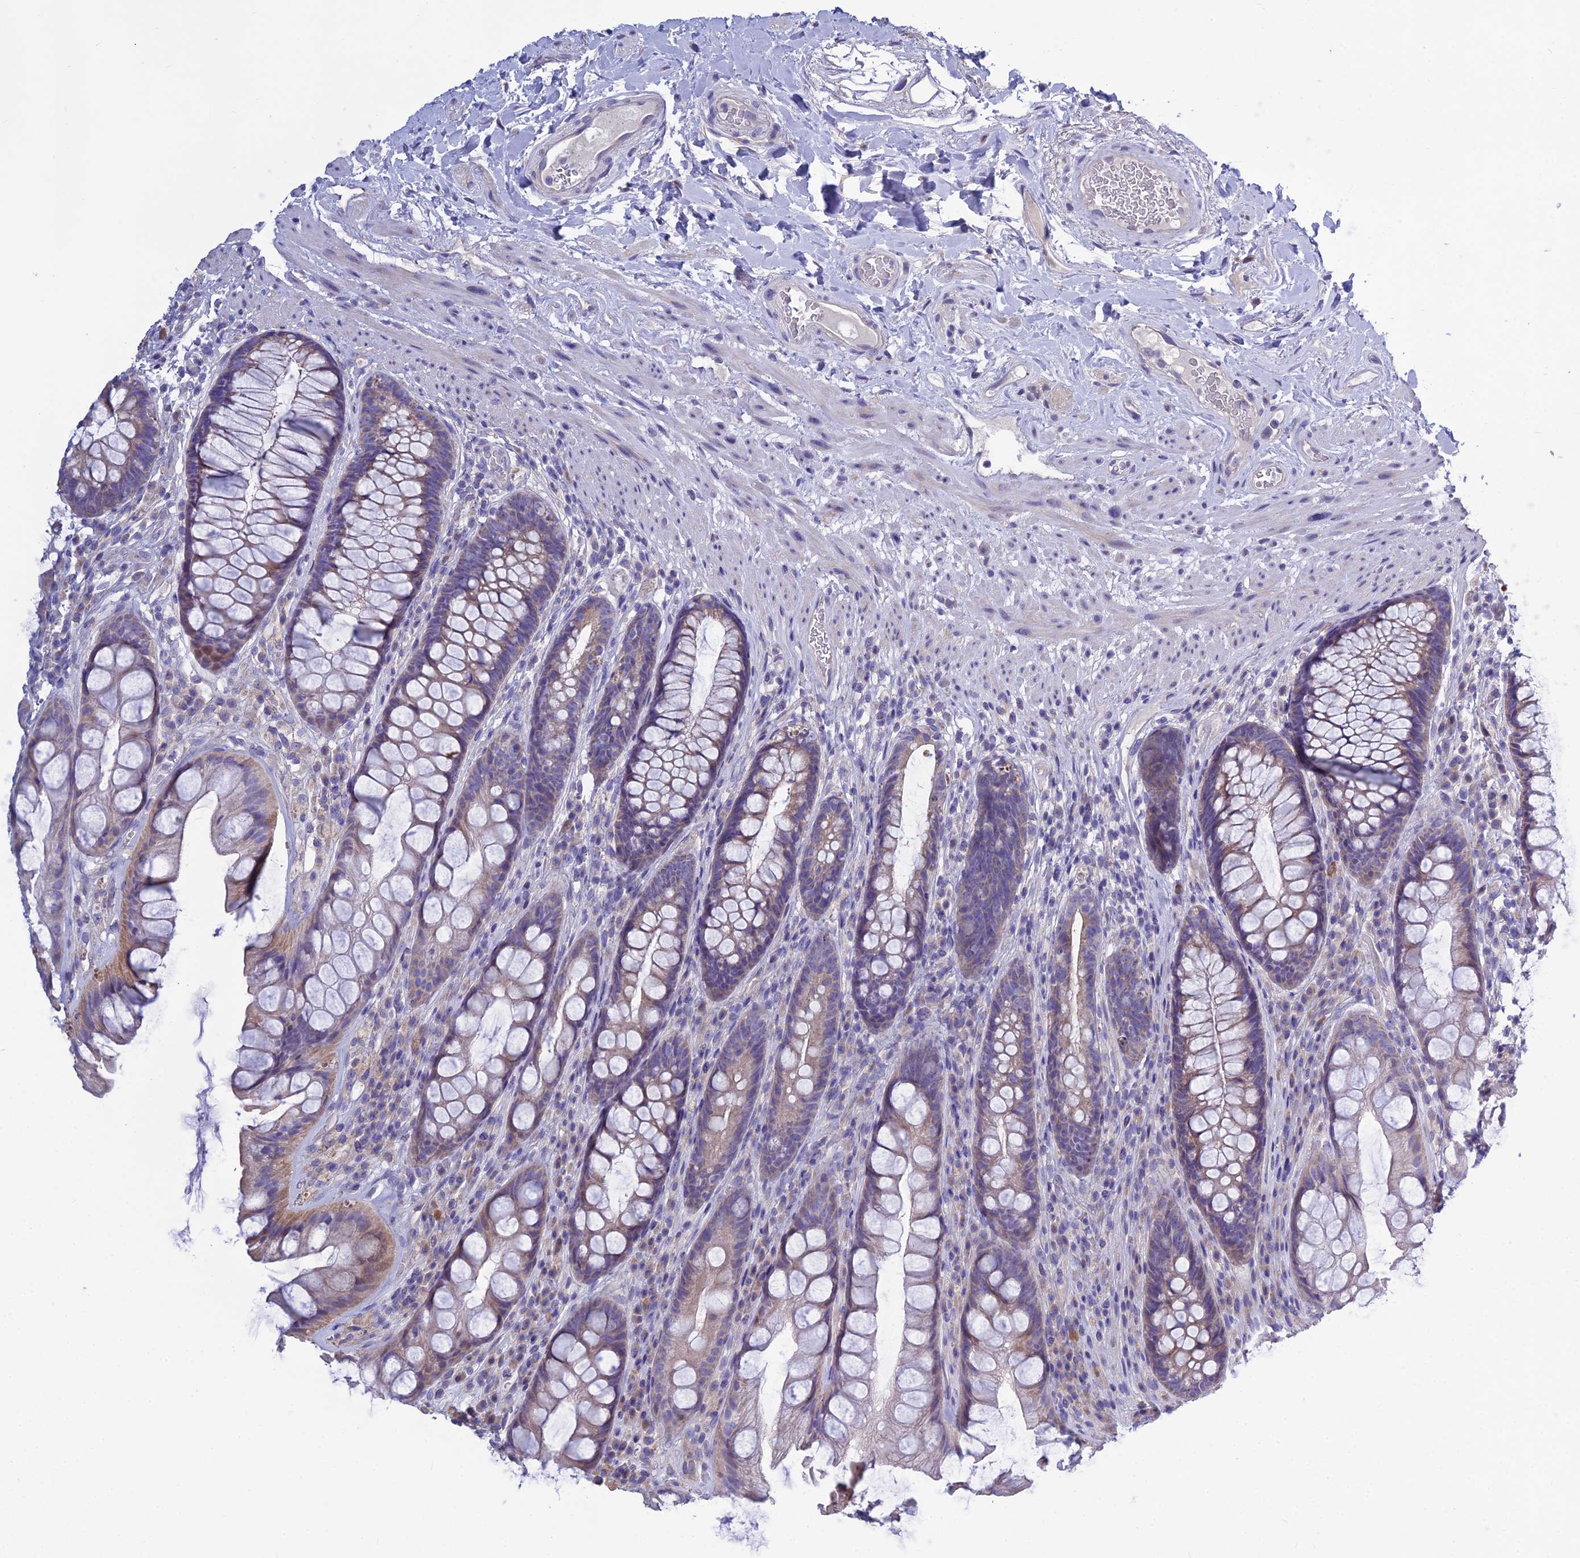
{"staining": {"intensity": "moderate", "quantity": "25%-75%", "location": "cytoplasmic/membranous"}, "tissue": "rectum", "cell_type": "Glandular cells", "image_type": "normal", "snomed": [{"axis": "morphology", "description": "Normal tissue, NOS"}, {"axis": "topography", "description": "Rectum"}], "caption": "Unremarkable rectum shows moderate cytoplasmic/membranous expression in about 25%-75% of glandular cells.", "gene": "BHMT2", "patient": {"sex": "male", "age": 74}}